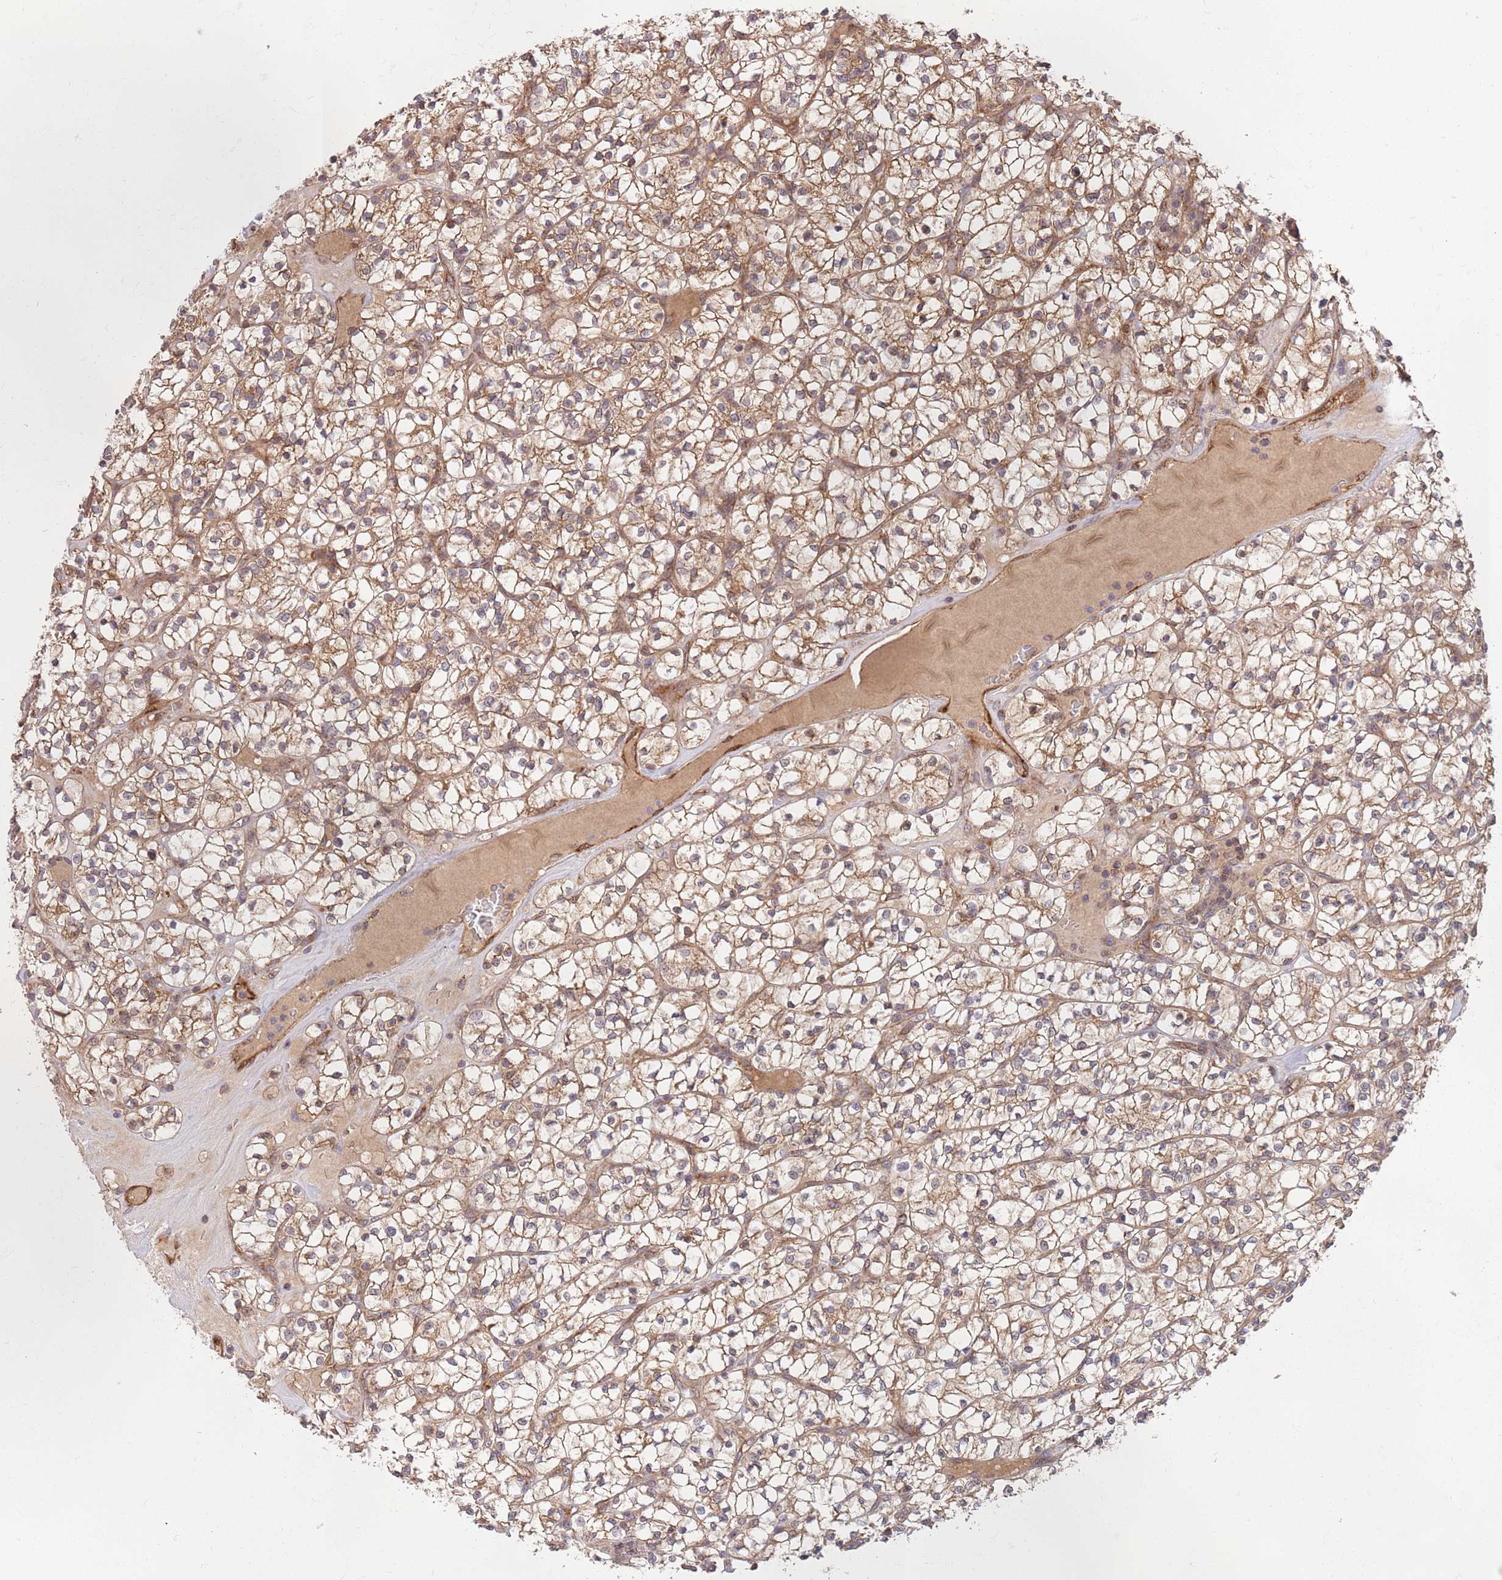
{"staining": {"intensity": "moderate", "quantity": "25%-75%", "location": "cytoplasmic/membranous"}, "tissue": "renal cancer", "cell_type": "Tumor cells", "image_type": "cancer", "snomed": [{"axis": "morphology", "description": "Adenocarcinoma, NOS"}, {"axis": "topography", "description": "Kidney"}], "caption": "Protein analysis of adenocarcinoma (renal) tissue displays moderate cytoplasmic/membranous staining in approximately 25%-75% of tumor cells. (Stains: DAB (3,3'-diaminobenzidine) in brown, nuclei in blue, Microscopy: brightfield microscopy at high magnification).", "gene": "GUK1", "patient": {"sex": "female", "age": 64}}